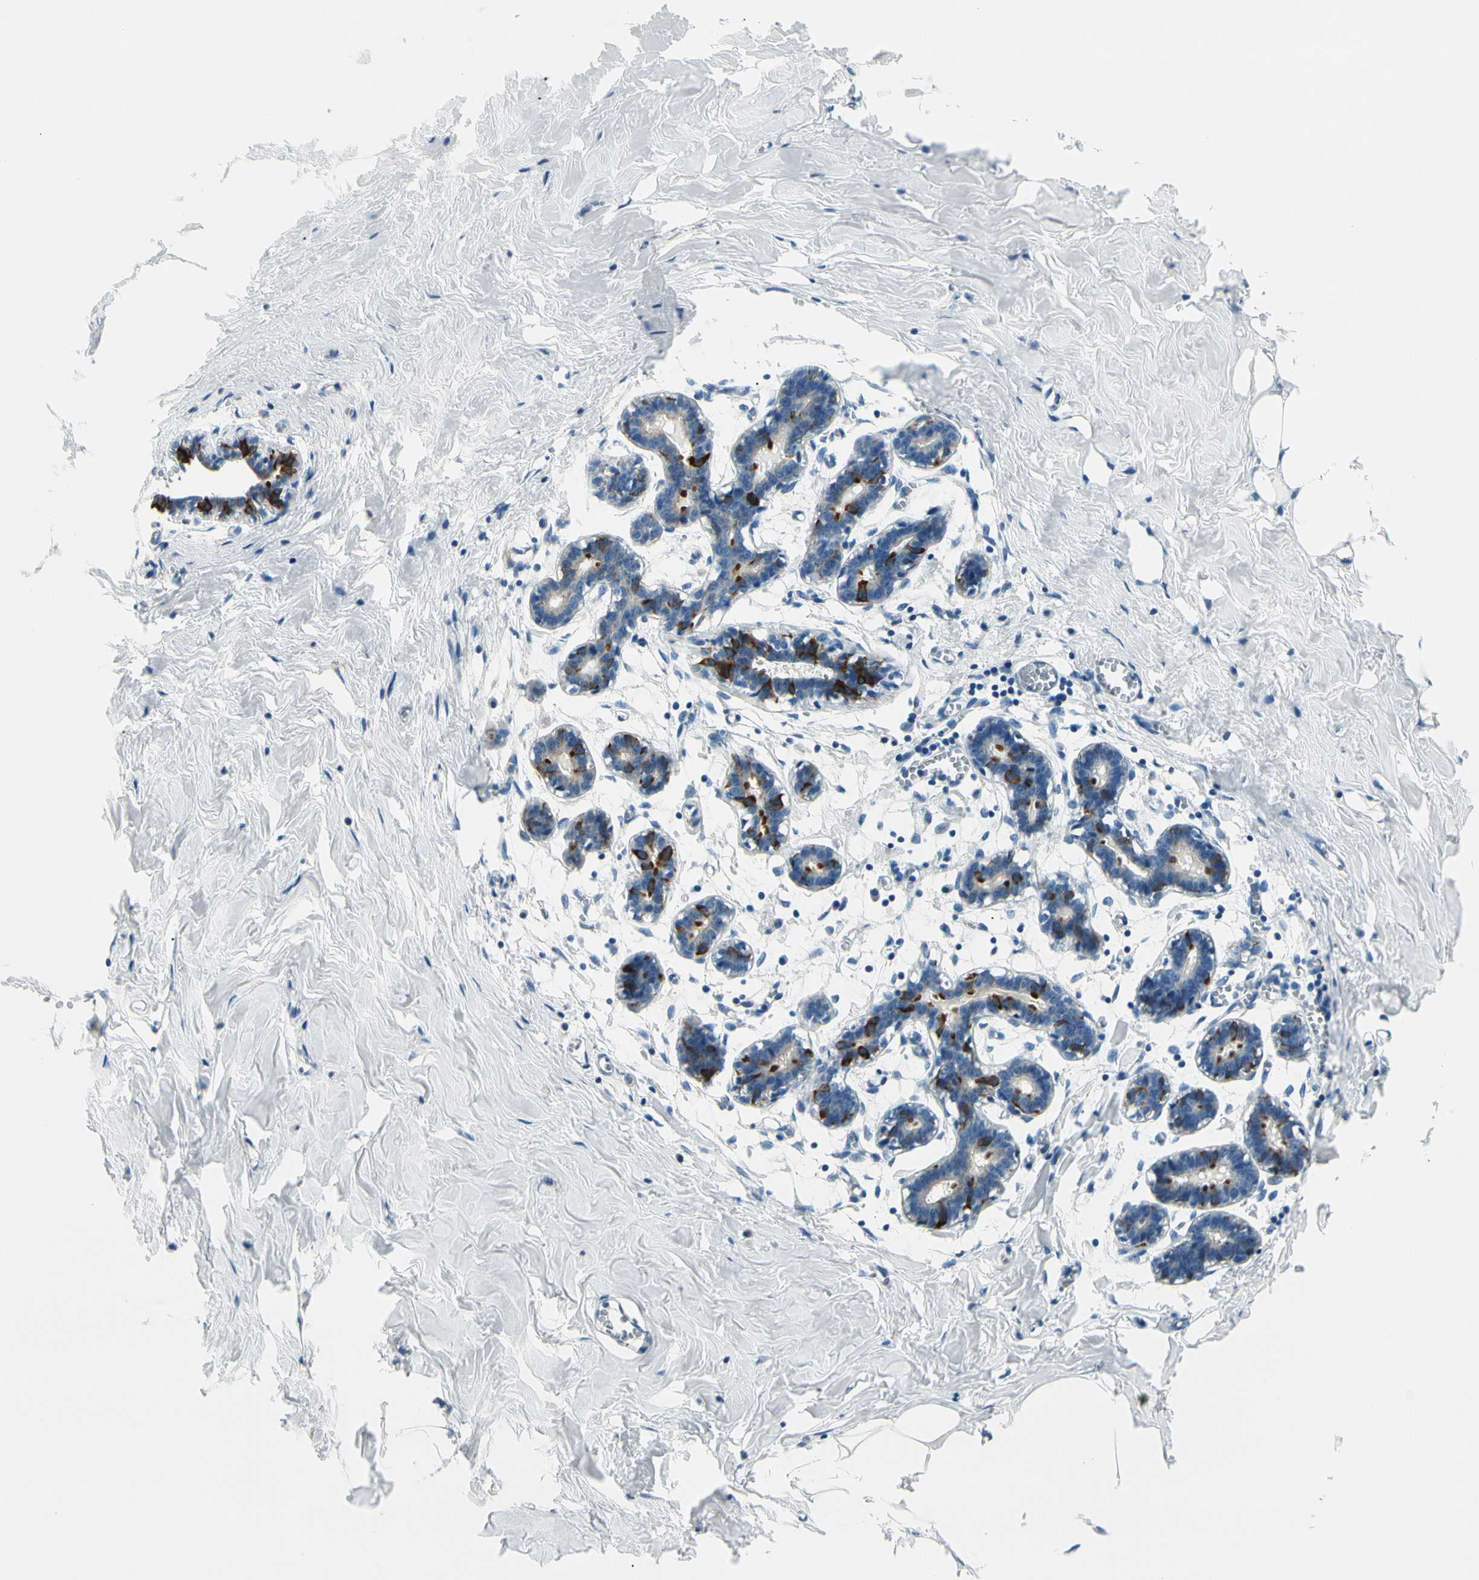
{"staining": {"intensity": "negative", "quantity": "none", "location": "none"}, "tissue": "breast", "cell_type": "Adipocytes", "image_type": "normal", "snomed": [{"axis": "morphology", "description": "Normal tissue, NOS"}, {"axis": "topography", "description": "Breast"}], "caption": "Human breast stained for a protein using immunohistochemistry (IHC) displays no positivity in adipocytes.", "gene": "DUSP12", "patient": {"sex": "female", "age": 27}}